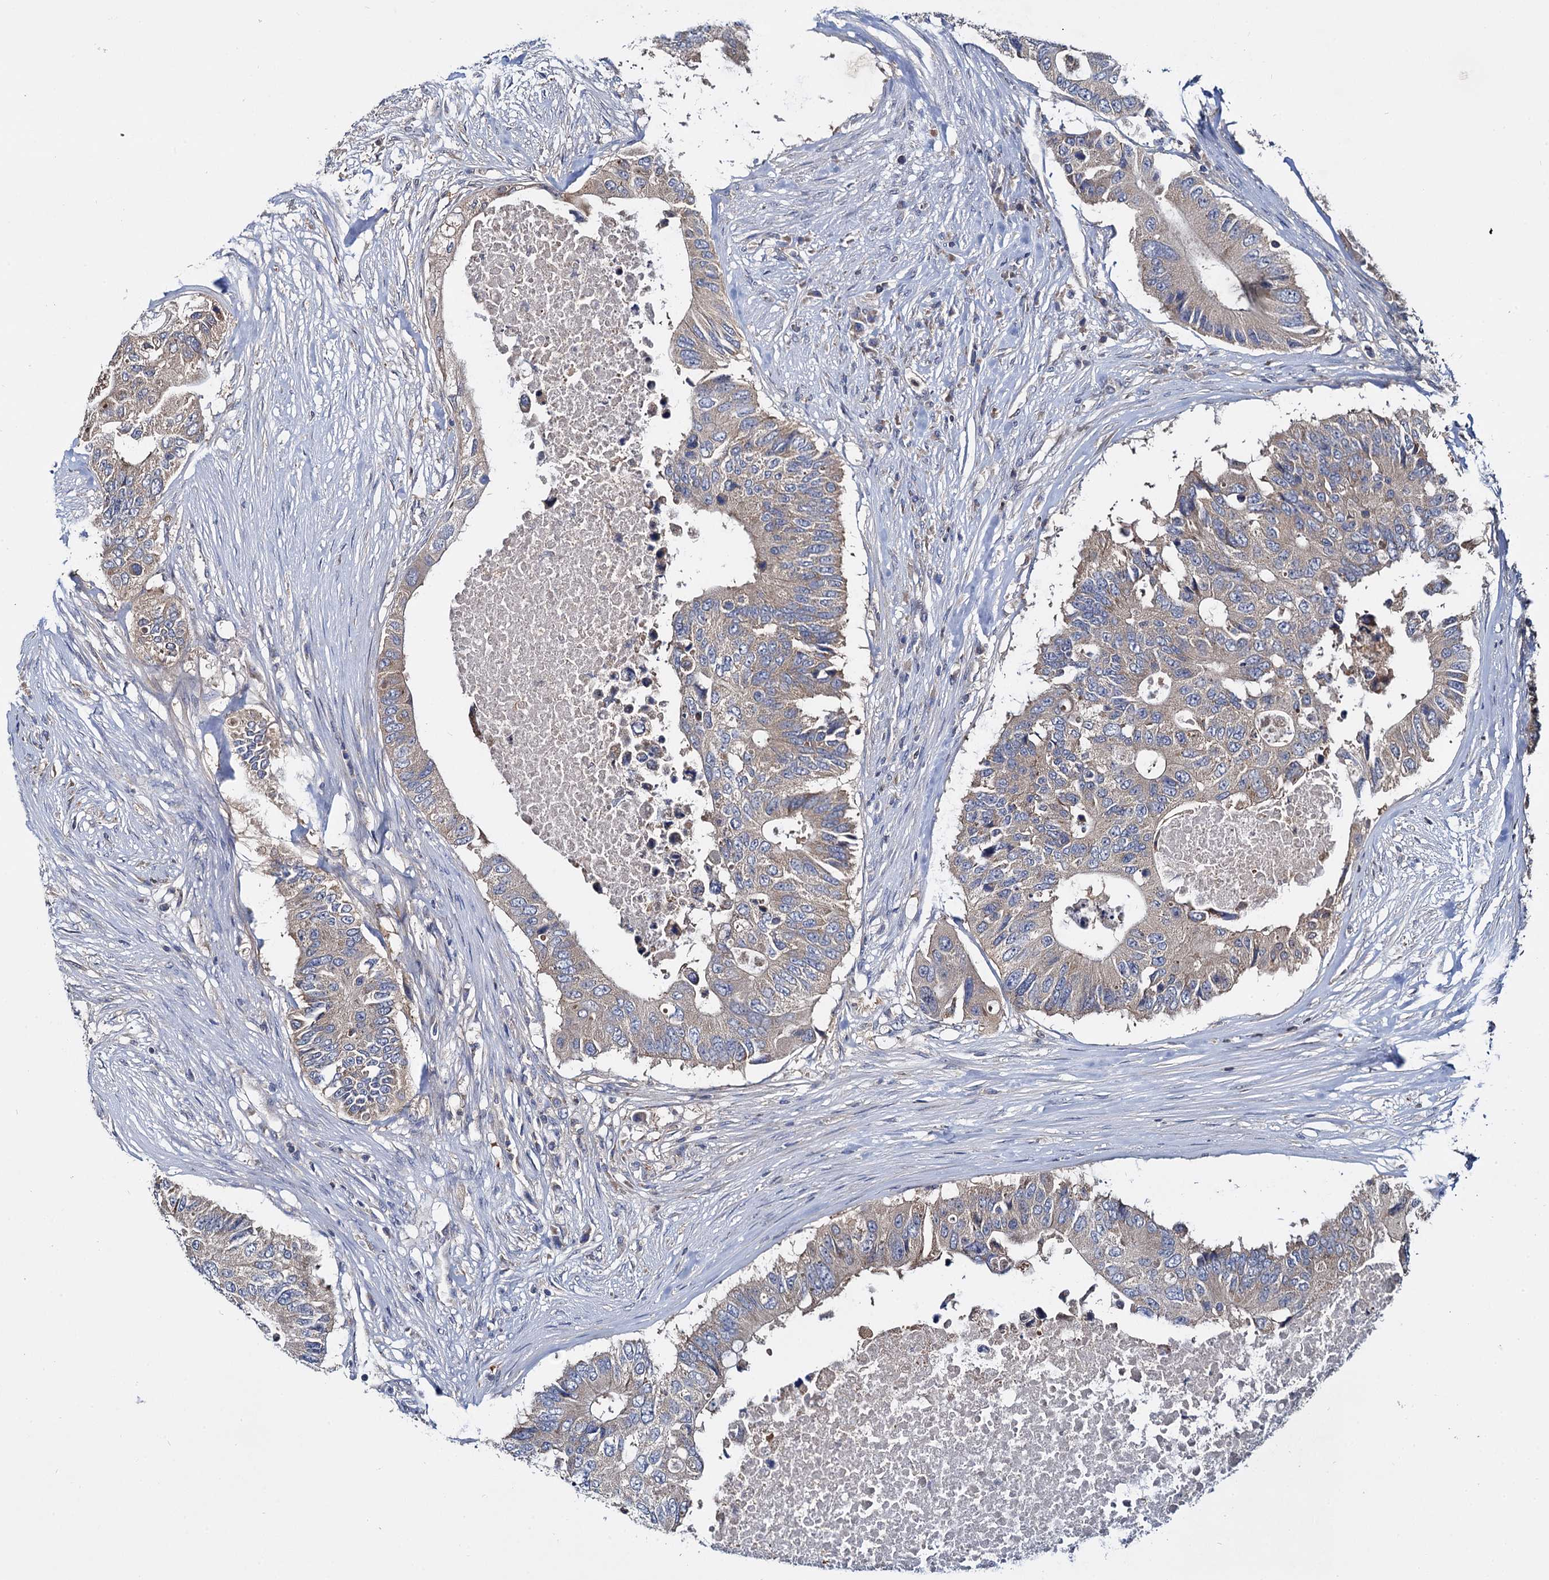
{"staining": {"intensity": "weak", "quantity": "25%-75%", "location": "cytoplasmic/membranous"}, "tissue": "colorectal cancer", "cell_type": "Tumor cells", "image_type": "cancer", "snomed": [{"axis": "morphology", "description": "Adenocarcinoma, NOS"}, {"axis": "topography", "description": "Colon"}], "caption": "IHC image of colorectal adenocarcinoma stained for a protein (brown), which exhibits low levels of weak cytoplasmic/membranous staining in approximately 25%-75% of tumor cells.", "gene": "CEP192", "patient": {"sex": "male", "age": 71}}